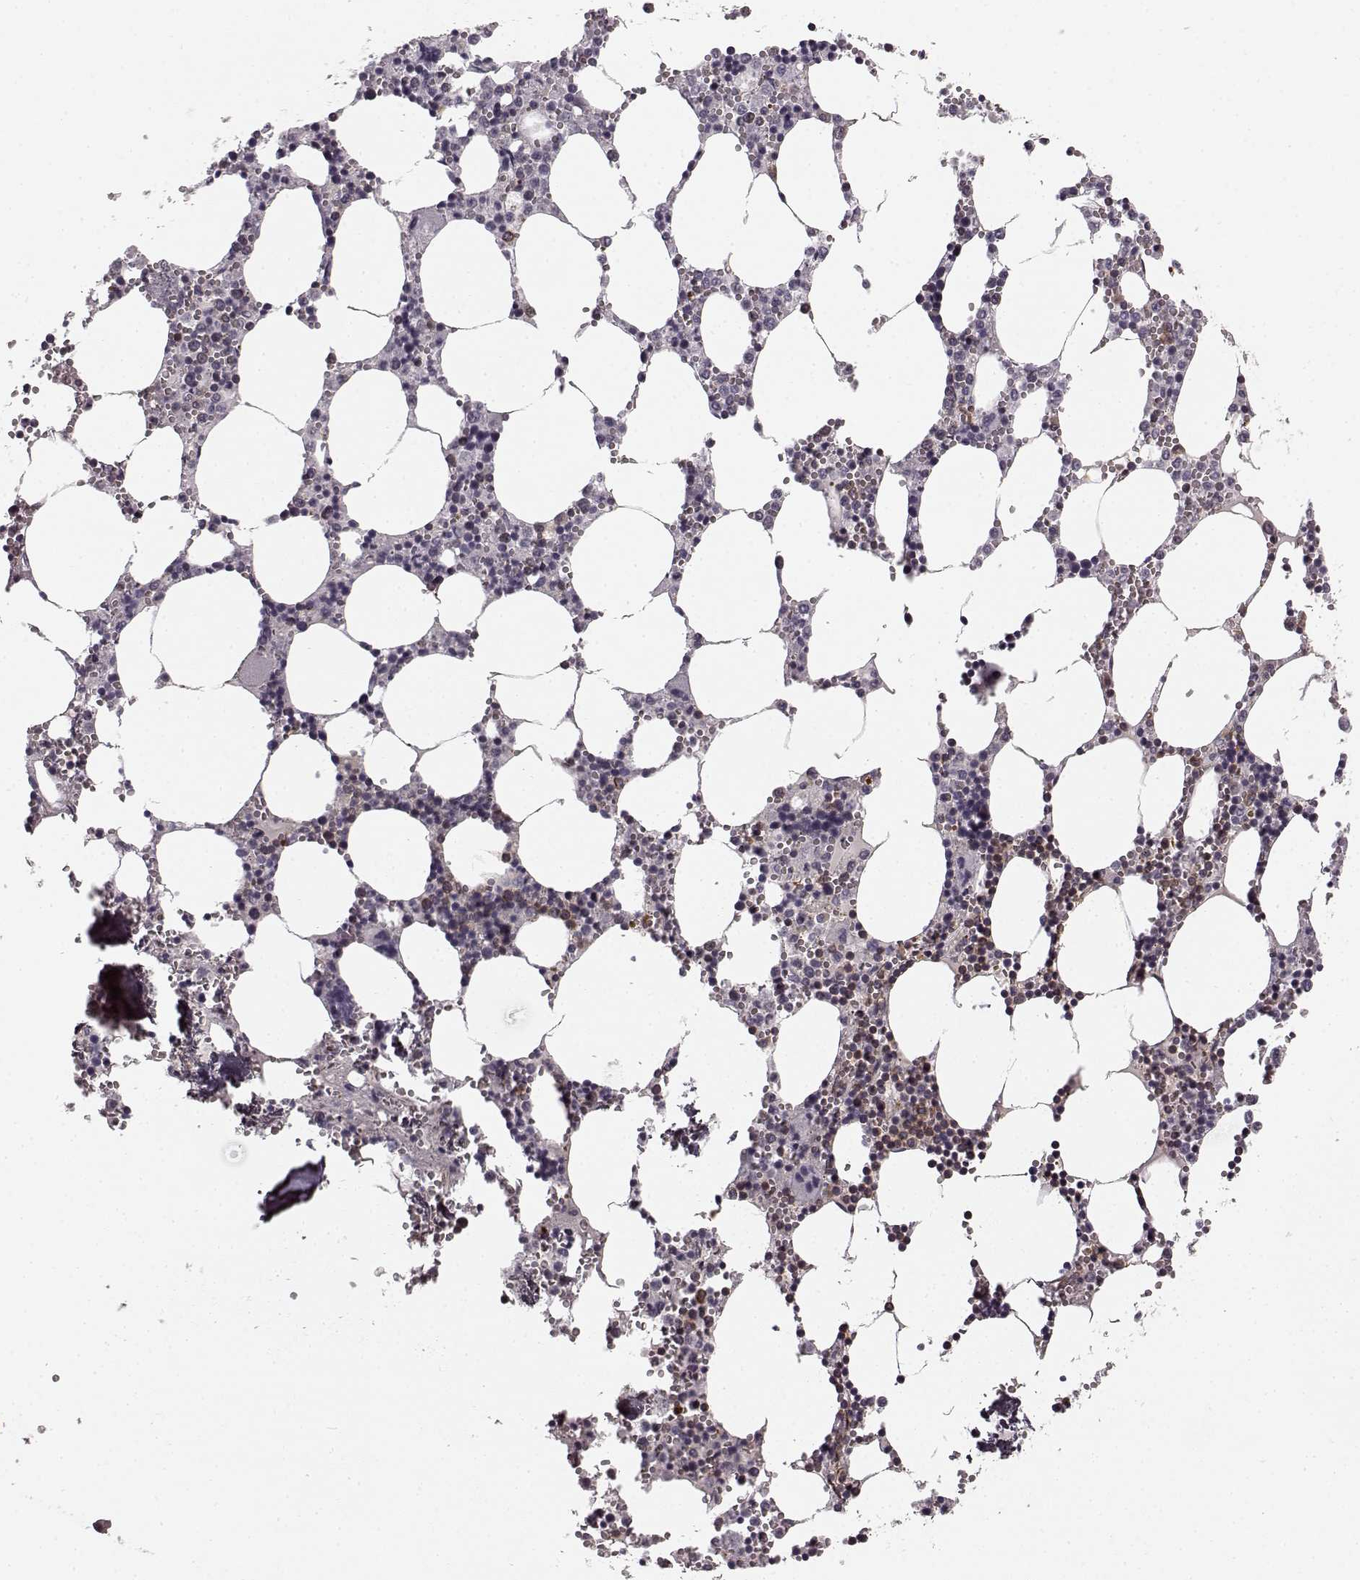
{"staining": {"intensity": "moderate", "quantity": "<25%", "location": "cytoplasmic/membranous"}, "tissue": "bone marrow", "cell_type": "Hematopoietic cells", "image_type": "normal", "snomed": [{"axis": "morphology", "description": "Normal tissue, NOS"}, {"axis": "topography", "description": "Bone marrow"}], "caption": "Moderate cytoplasmic/membranous protein expression is seen in about <25% of hematopoietic cells in bone marrow.", "gene": "TMEM14A", "patient": {"sex": "male", "age": 54}}